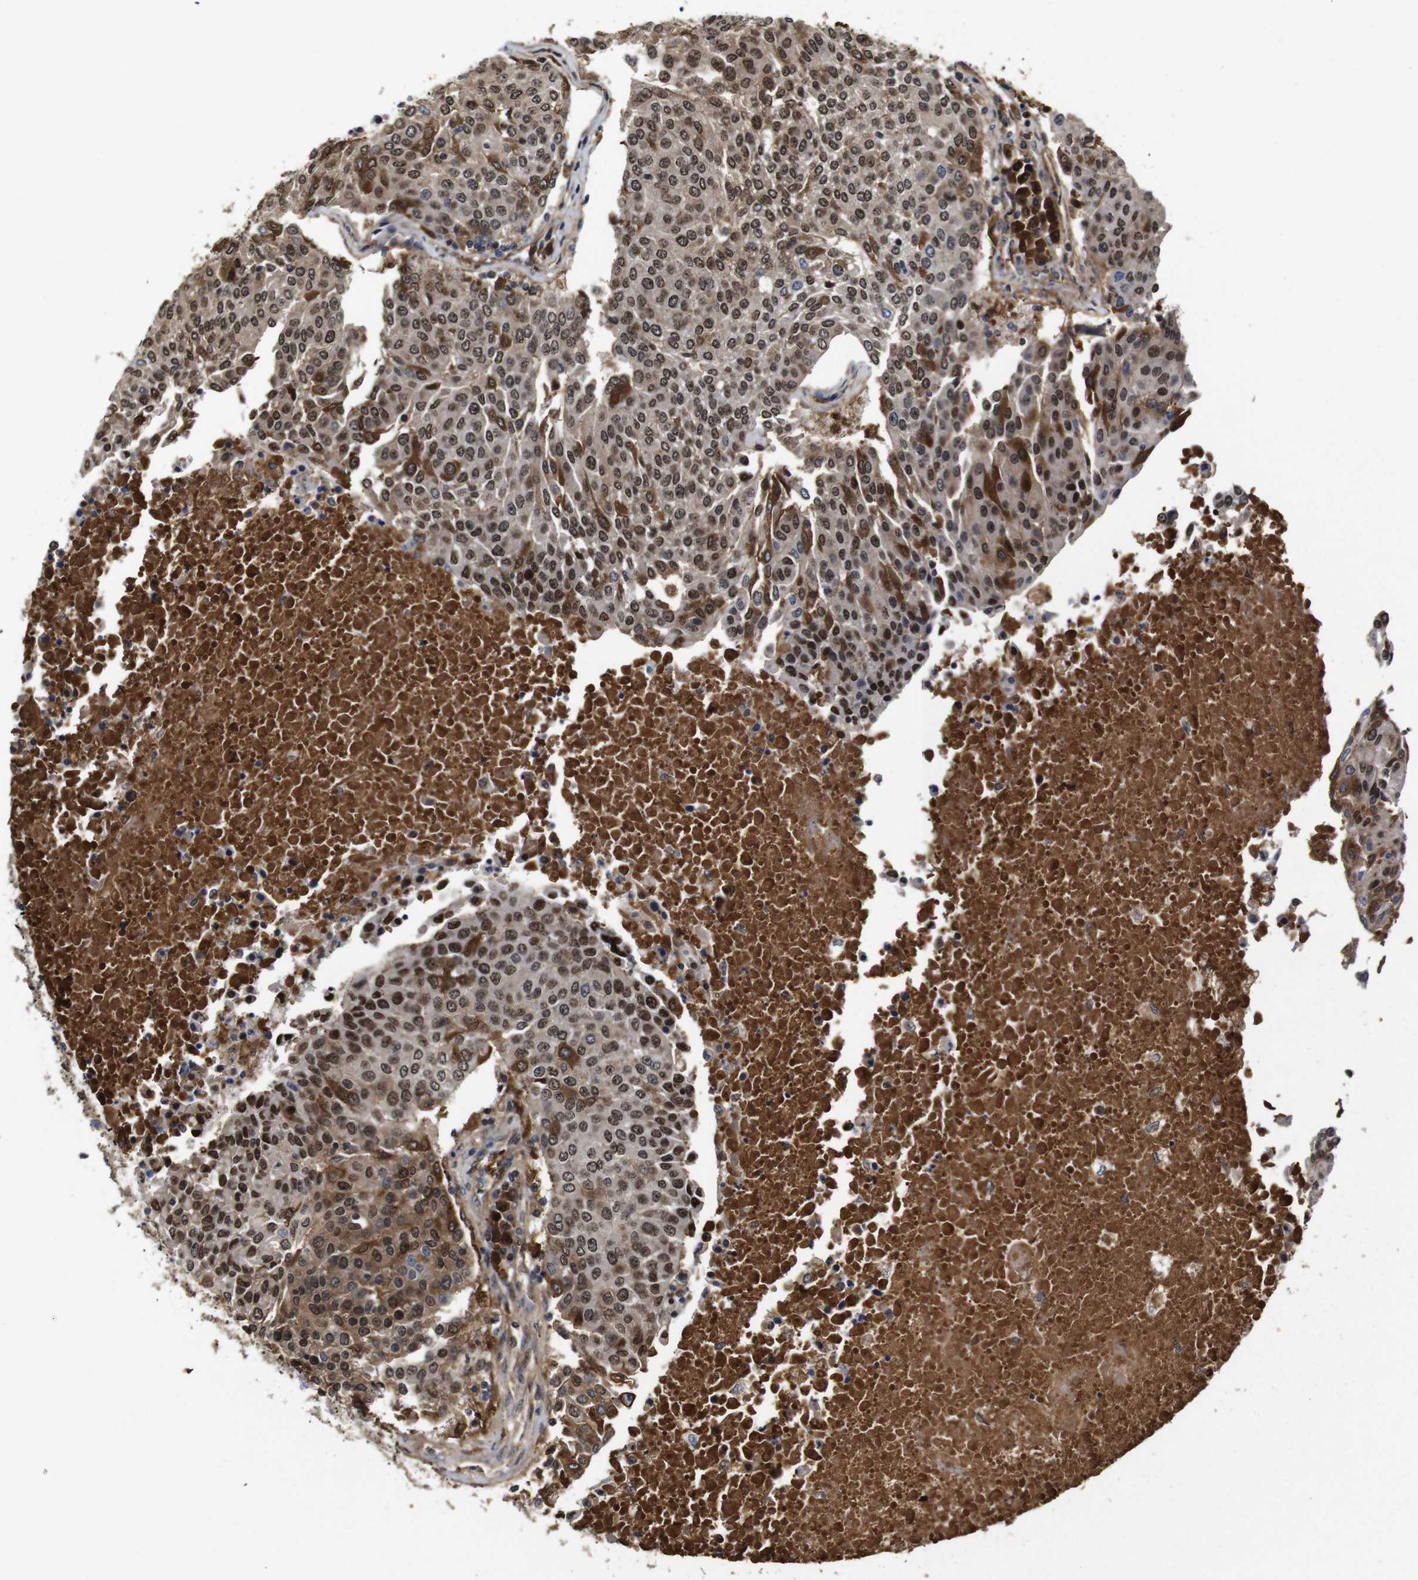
{"staining": {"intensity": "moderate", "quantity": ">75%", "location": "cytoplasmic/membranous,nuclear"}, "tissue": "urothelial cancer", "cell_type": "Tumor cells", "image_type": "cancer", "snomed": [{"axis": "morphology", "description": "Urothelial carcinoma, High grade"}, {"axis": "topography", "description": "Urinary bladder"}], "caption": "IHC histopathology image of human urothelial cancer stained for a protein (brown), which shows medium levels of moderate cytoplasmic/membranous and nuclear staining in about >75% of tumor cells.", "gene": "MYC", "patient": {"sex": "female", "age": 85}}